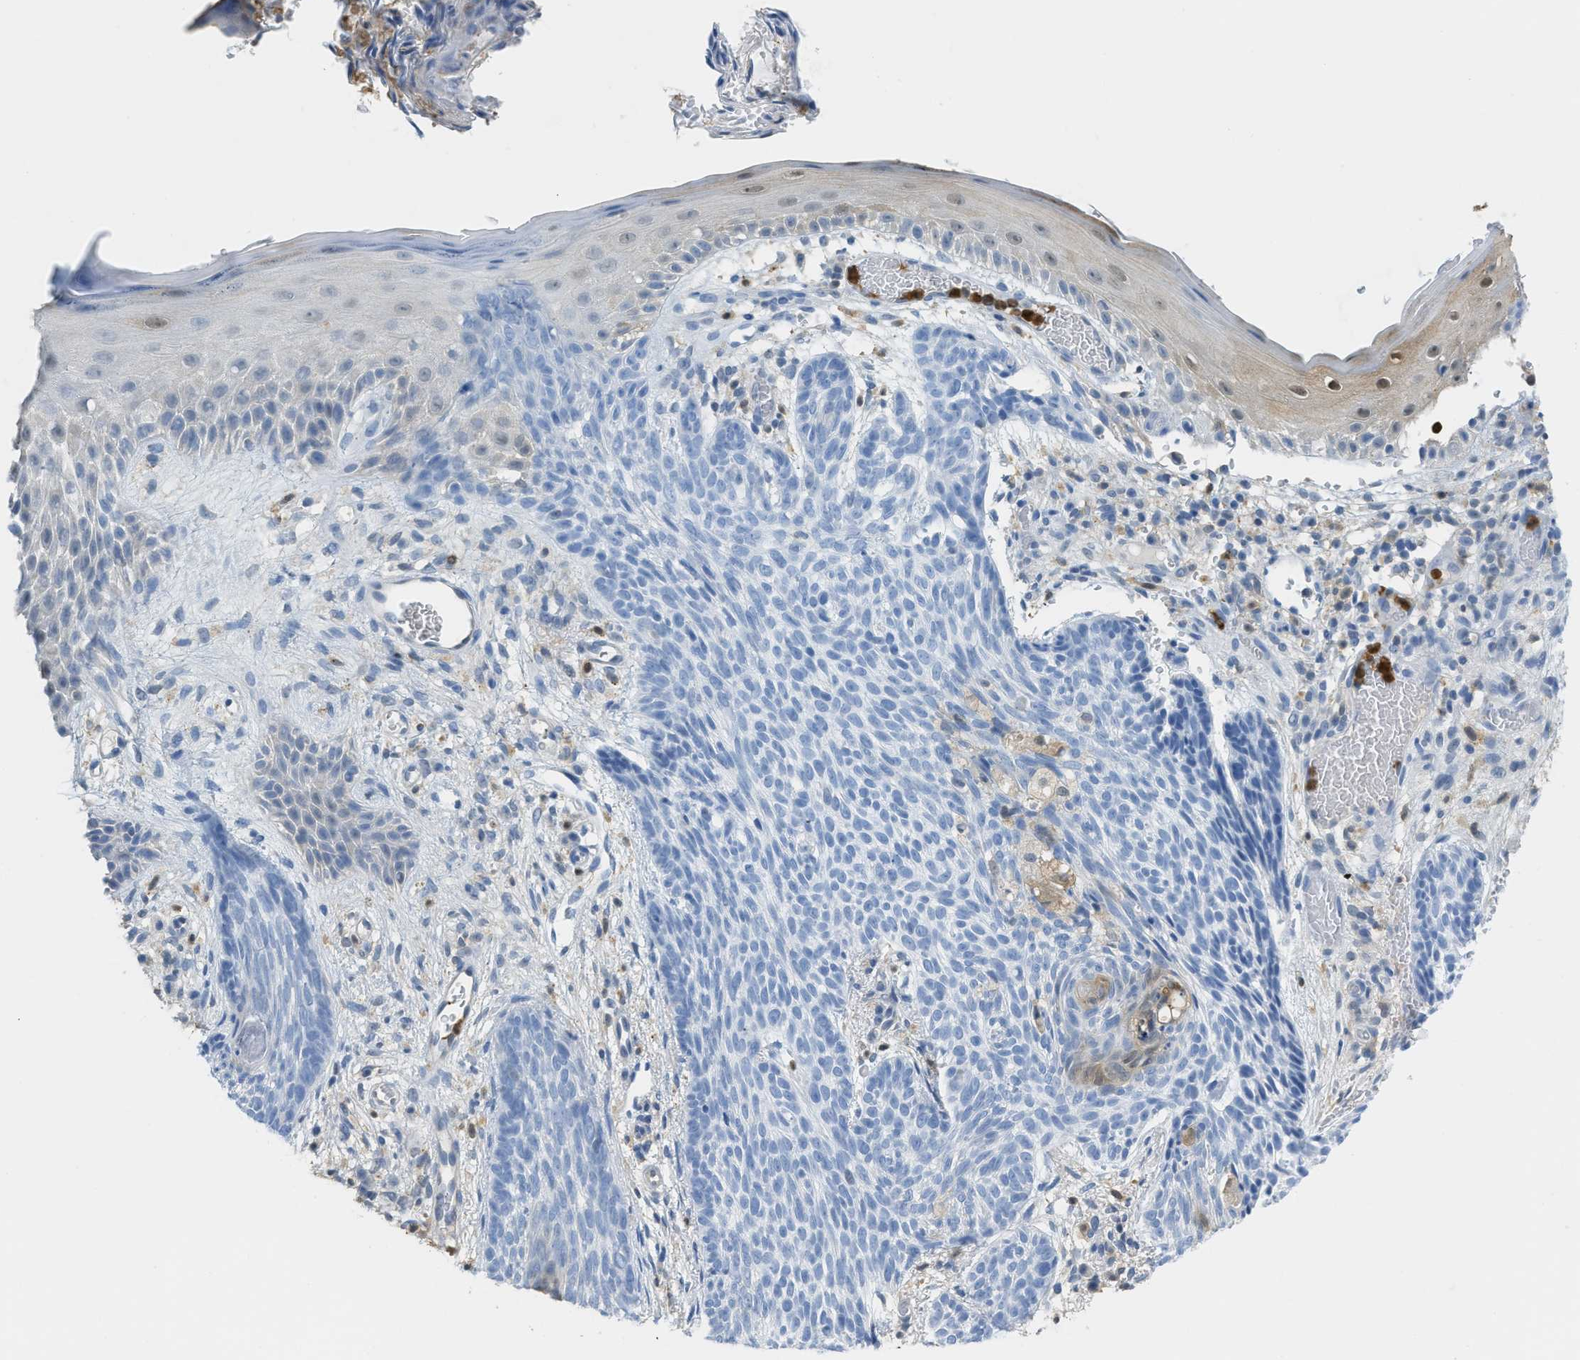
{"staining": {"intensity": "negative", "quantity": "none", "location": "none"}, "tissue": "skin cancer", "cell_type": "Tumor cells", "image_type": "cancer", "snomed": [{"axis": "morphology", "description": "Basal cell carcinoma"}, {"axis": "topography", "description": "Skin"}], "caption": "IHC image of neoplastic tissue: human skin cancer (basal cell carcinoma) stained with DAB (3,3'-diaminobenzidine) displays no significant protein staining in tumor cells.", "gene": "SERPINB1", "patient": {"sex": "female", "age": 59}}